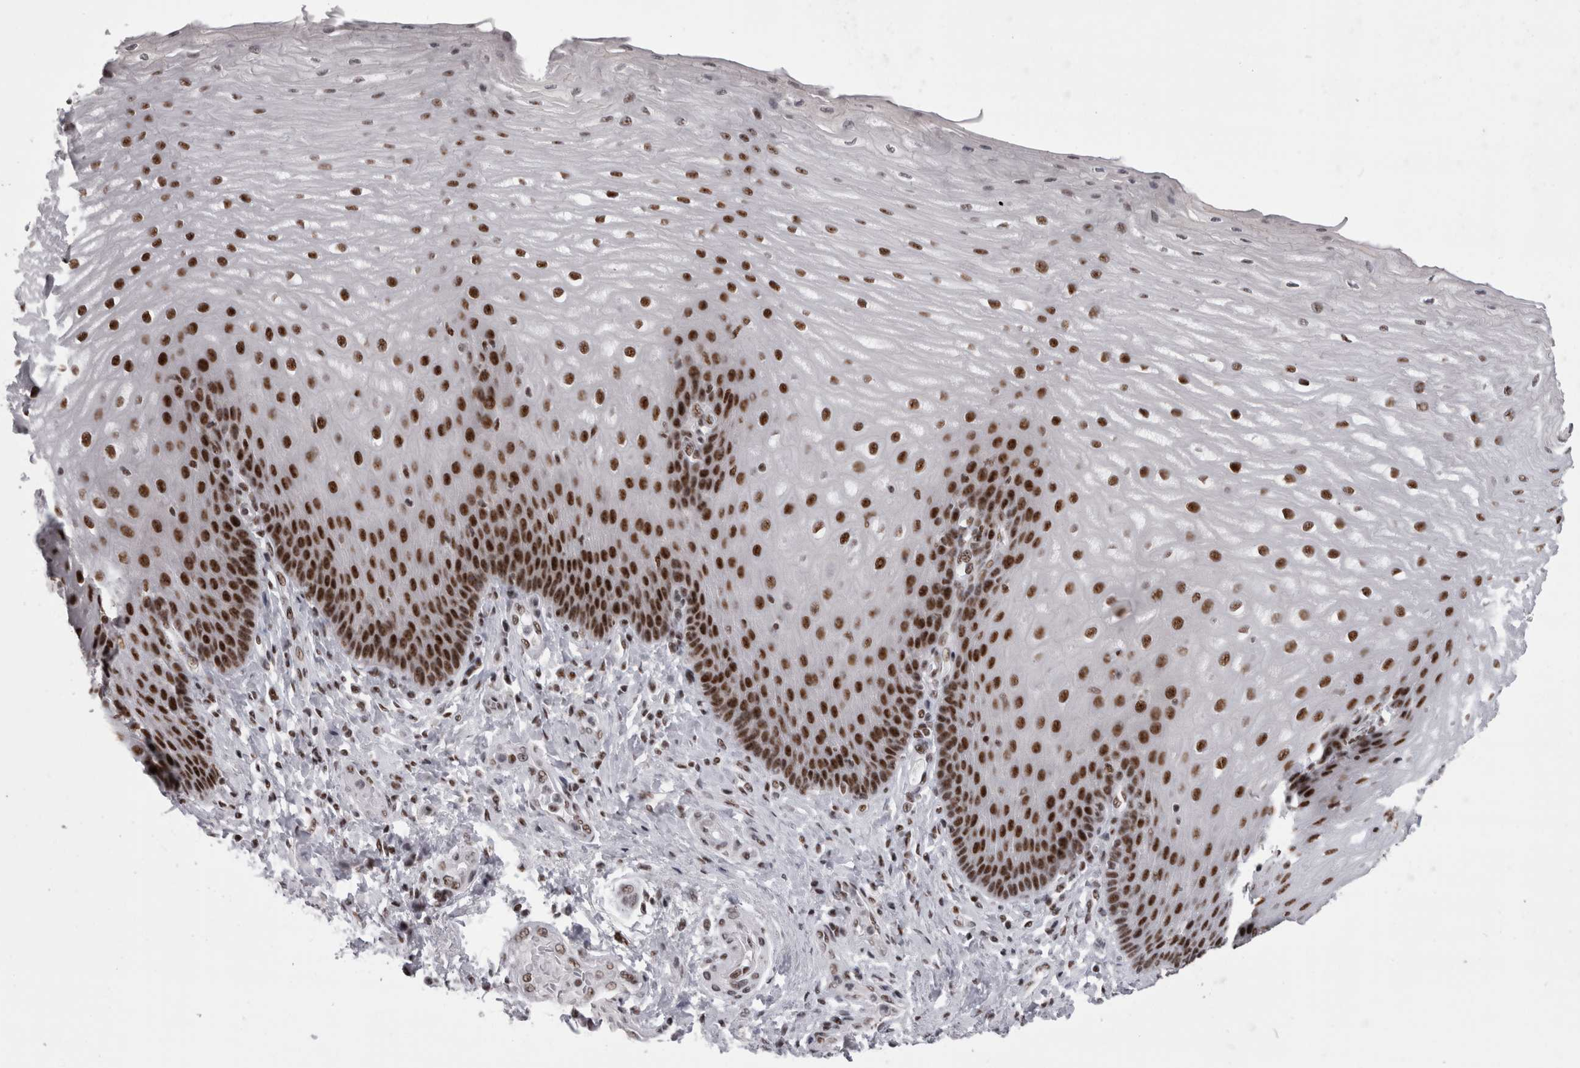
{"staining": {"intensity": "strong", "quantity": ">75%", "location": "nuclear"}, "tissue": "esophagus", "cell_type": "Squamous epithelial cells", "image_type": "normal", "snomed": [{"axis": "morphology", "description": "Normal tissue, NOS"}, {"axis": "topography", "description": "Esophagus"}], "caption": "Immunohistochemical staining of normal human esophagus displays strong nuclear protein staining in approximately >75% of squamous epithelial cells.", "gene": "SNRNP40", "patient": {"sex": "male", "age": 54}}